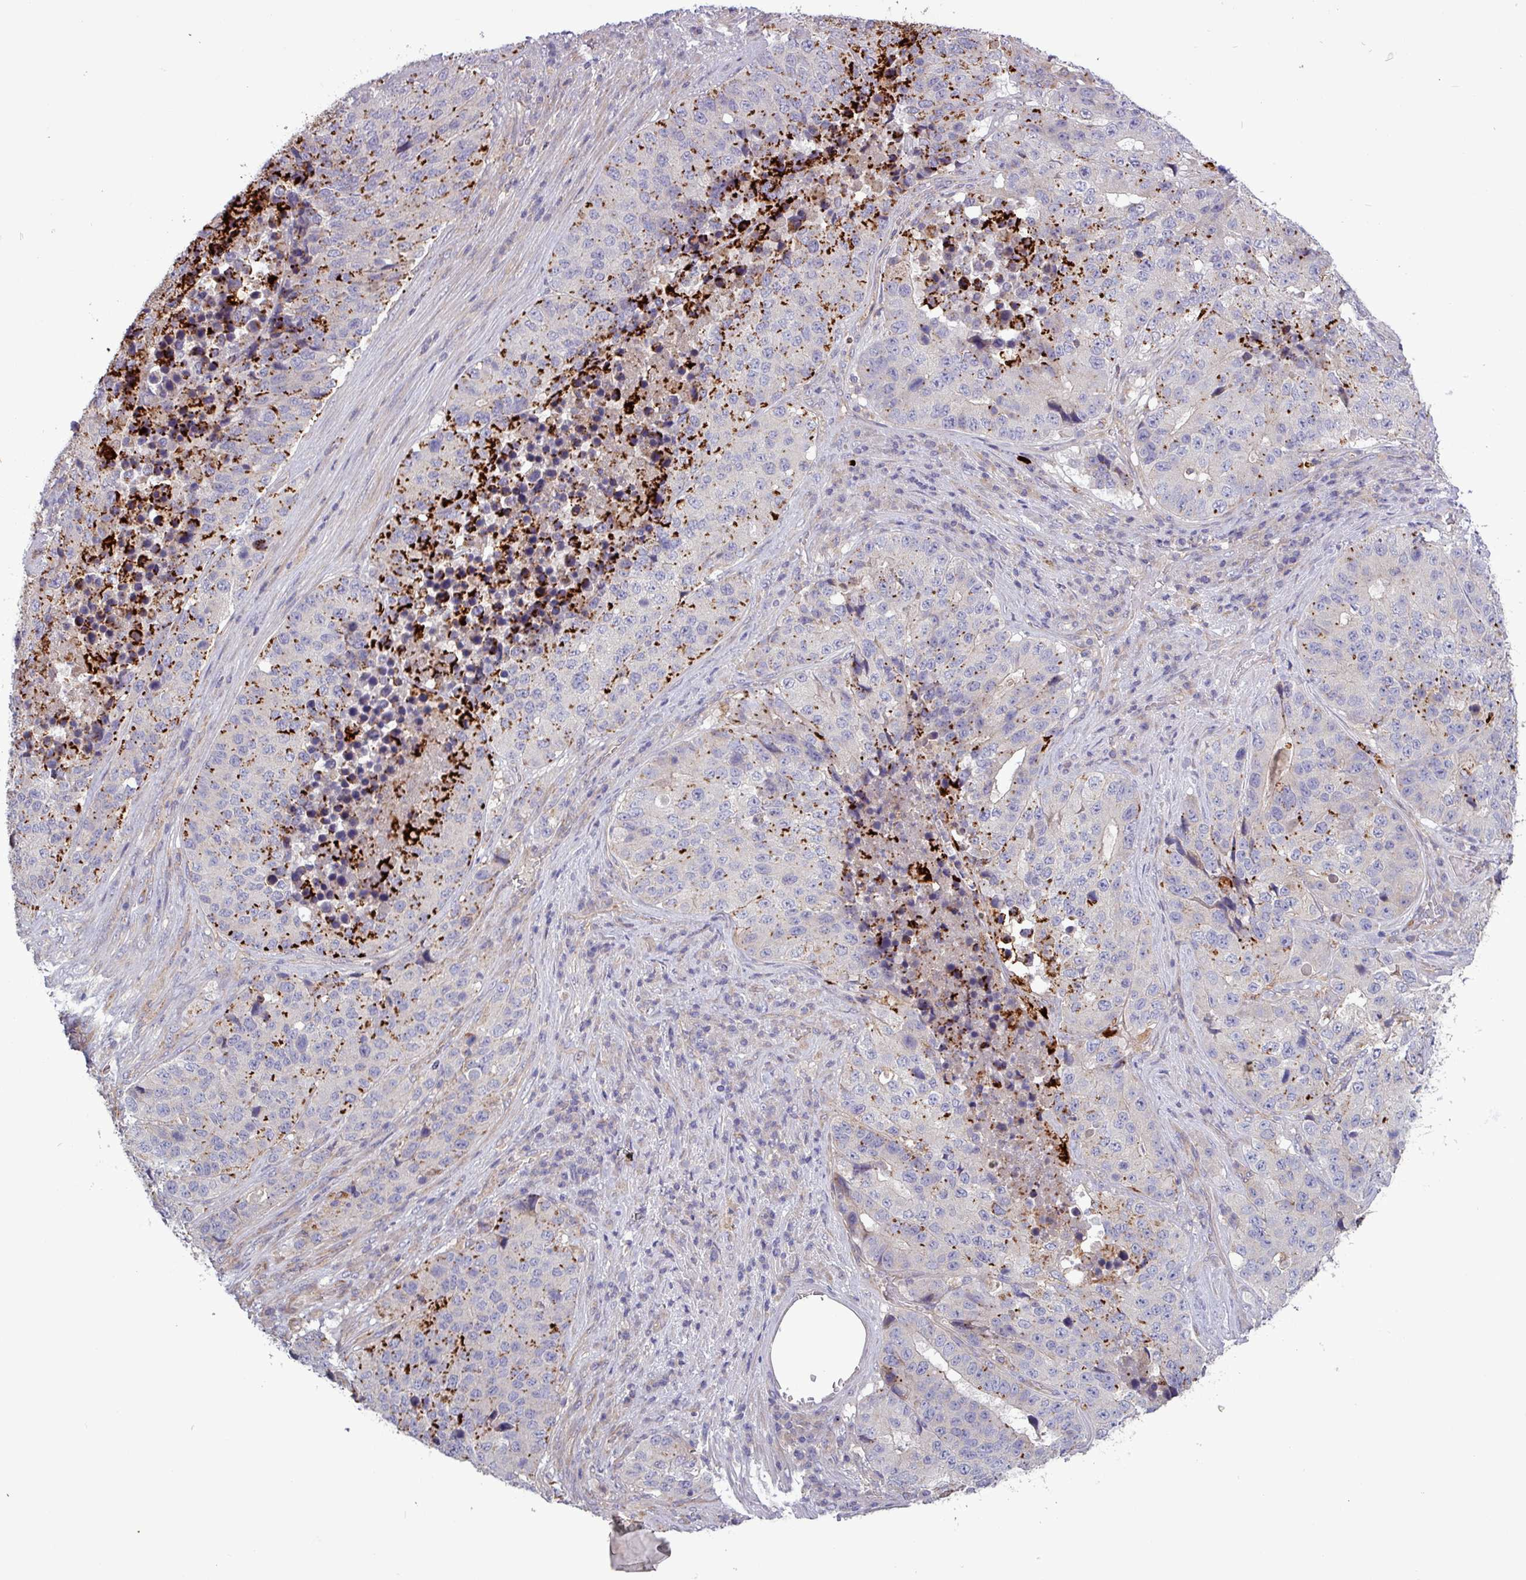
{"staining": {"intensity": "strong", "quantity": "<25%", "location": "cytoplasmic/membranous"}, "tissue": "stomach cancer", "cell_type": "Tumor cells", "image_type": "cancer", "snomed": [{"axis": "morphology", "description": "Adenocarcinoma, NOS"}, {"axis": "topography", "description": "Stomach"}], "caption": "Stomach cancer (adenocarcinoma) stained for a protein shows strong cytoplasmic/membranous positivity in tumor cells.", "gene": "PLIN2", "patient": {"sex": "male", "age": 71}}